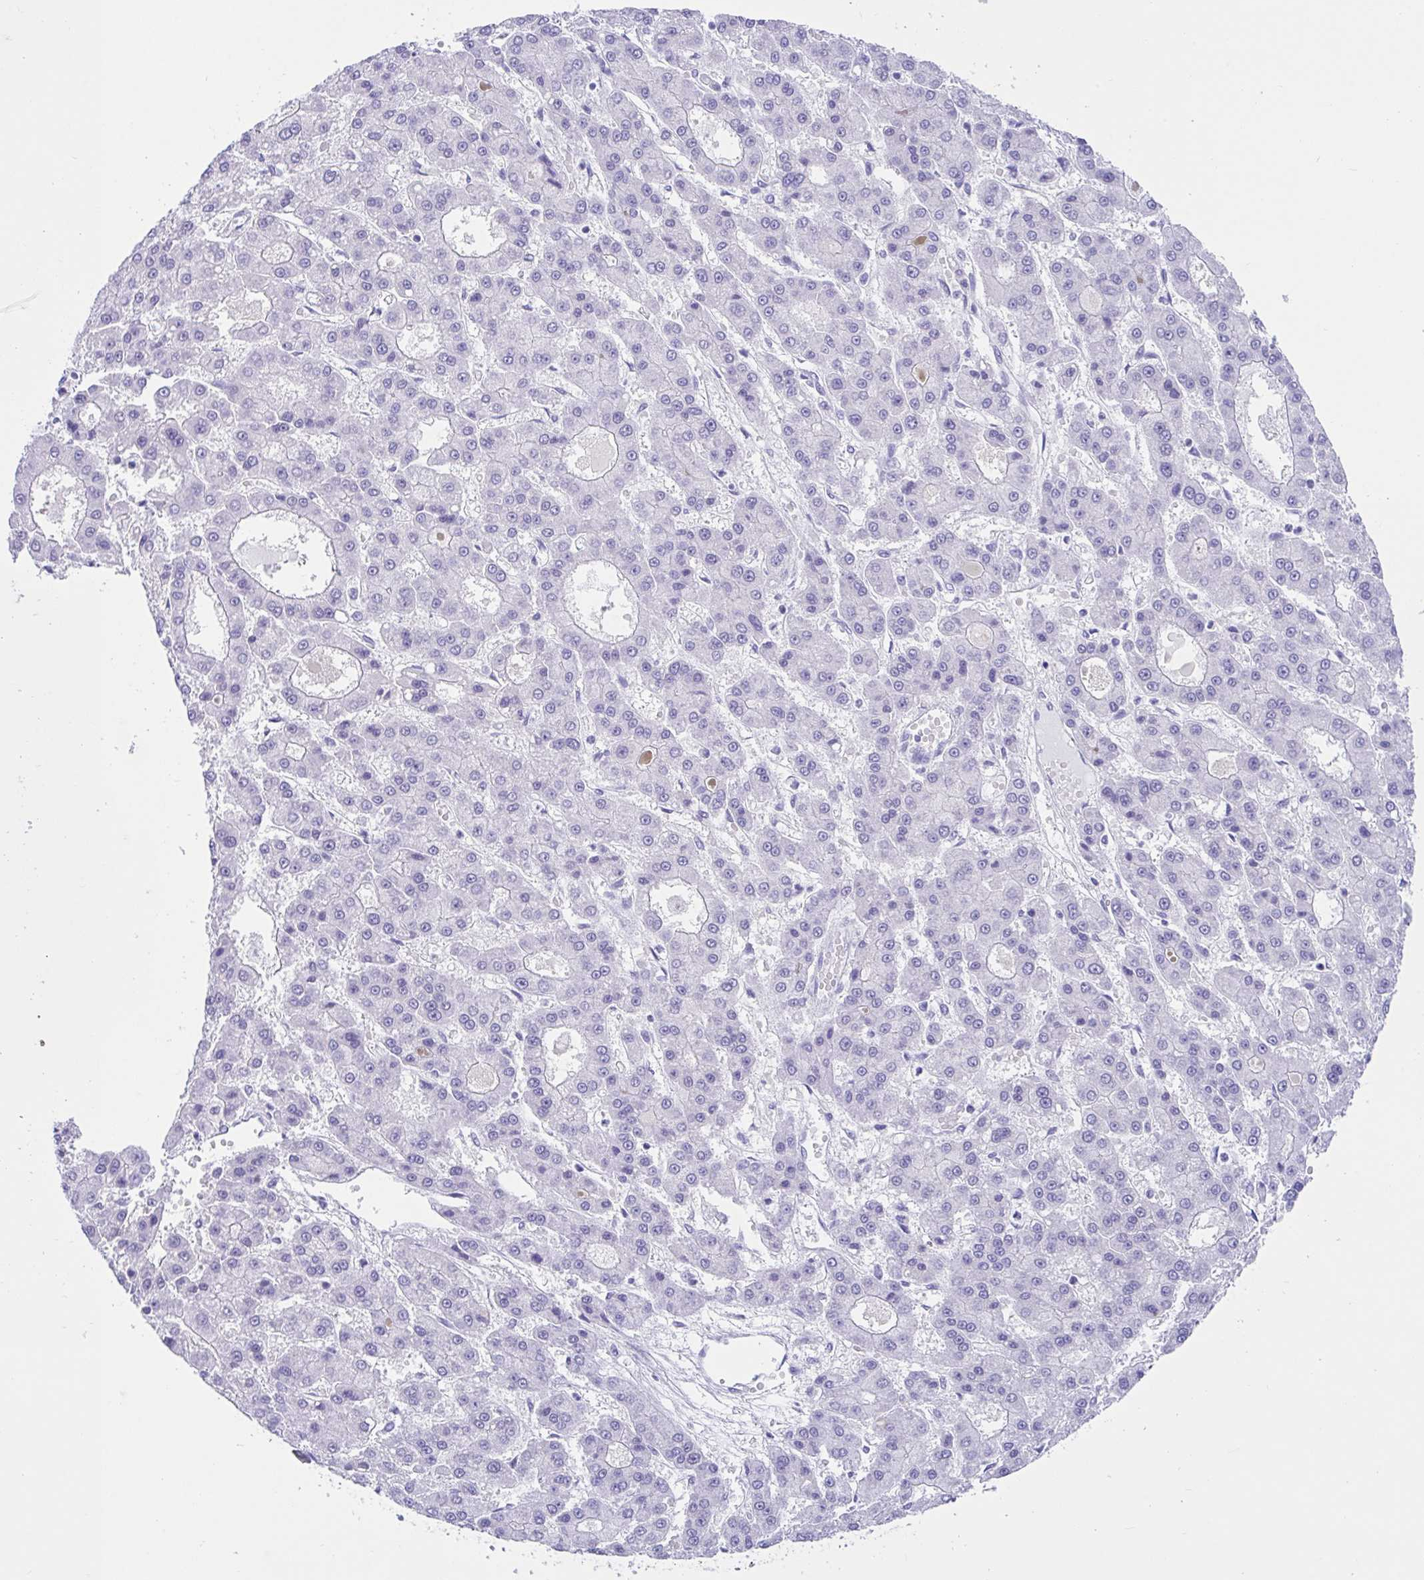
{"staining": {"intensity": "negative", "quantity": "none", "location": "none"}, "tissue": "liver cancer", "cell_type": "Tumor cells", "image_type": "cancer", "snomed": [{"axis": "morphology", "description": "Carcinoma, Hepatocellular, NOS"}, {"axis": "topography", "description": "Liver"}], "caption": "Photomicrograph shows no protein positivity in tumor cells of liver hepatocellular carcinoma tissue.", "gene": "TMEM35A", "patient": {"sex": "male", "age": 70}}